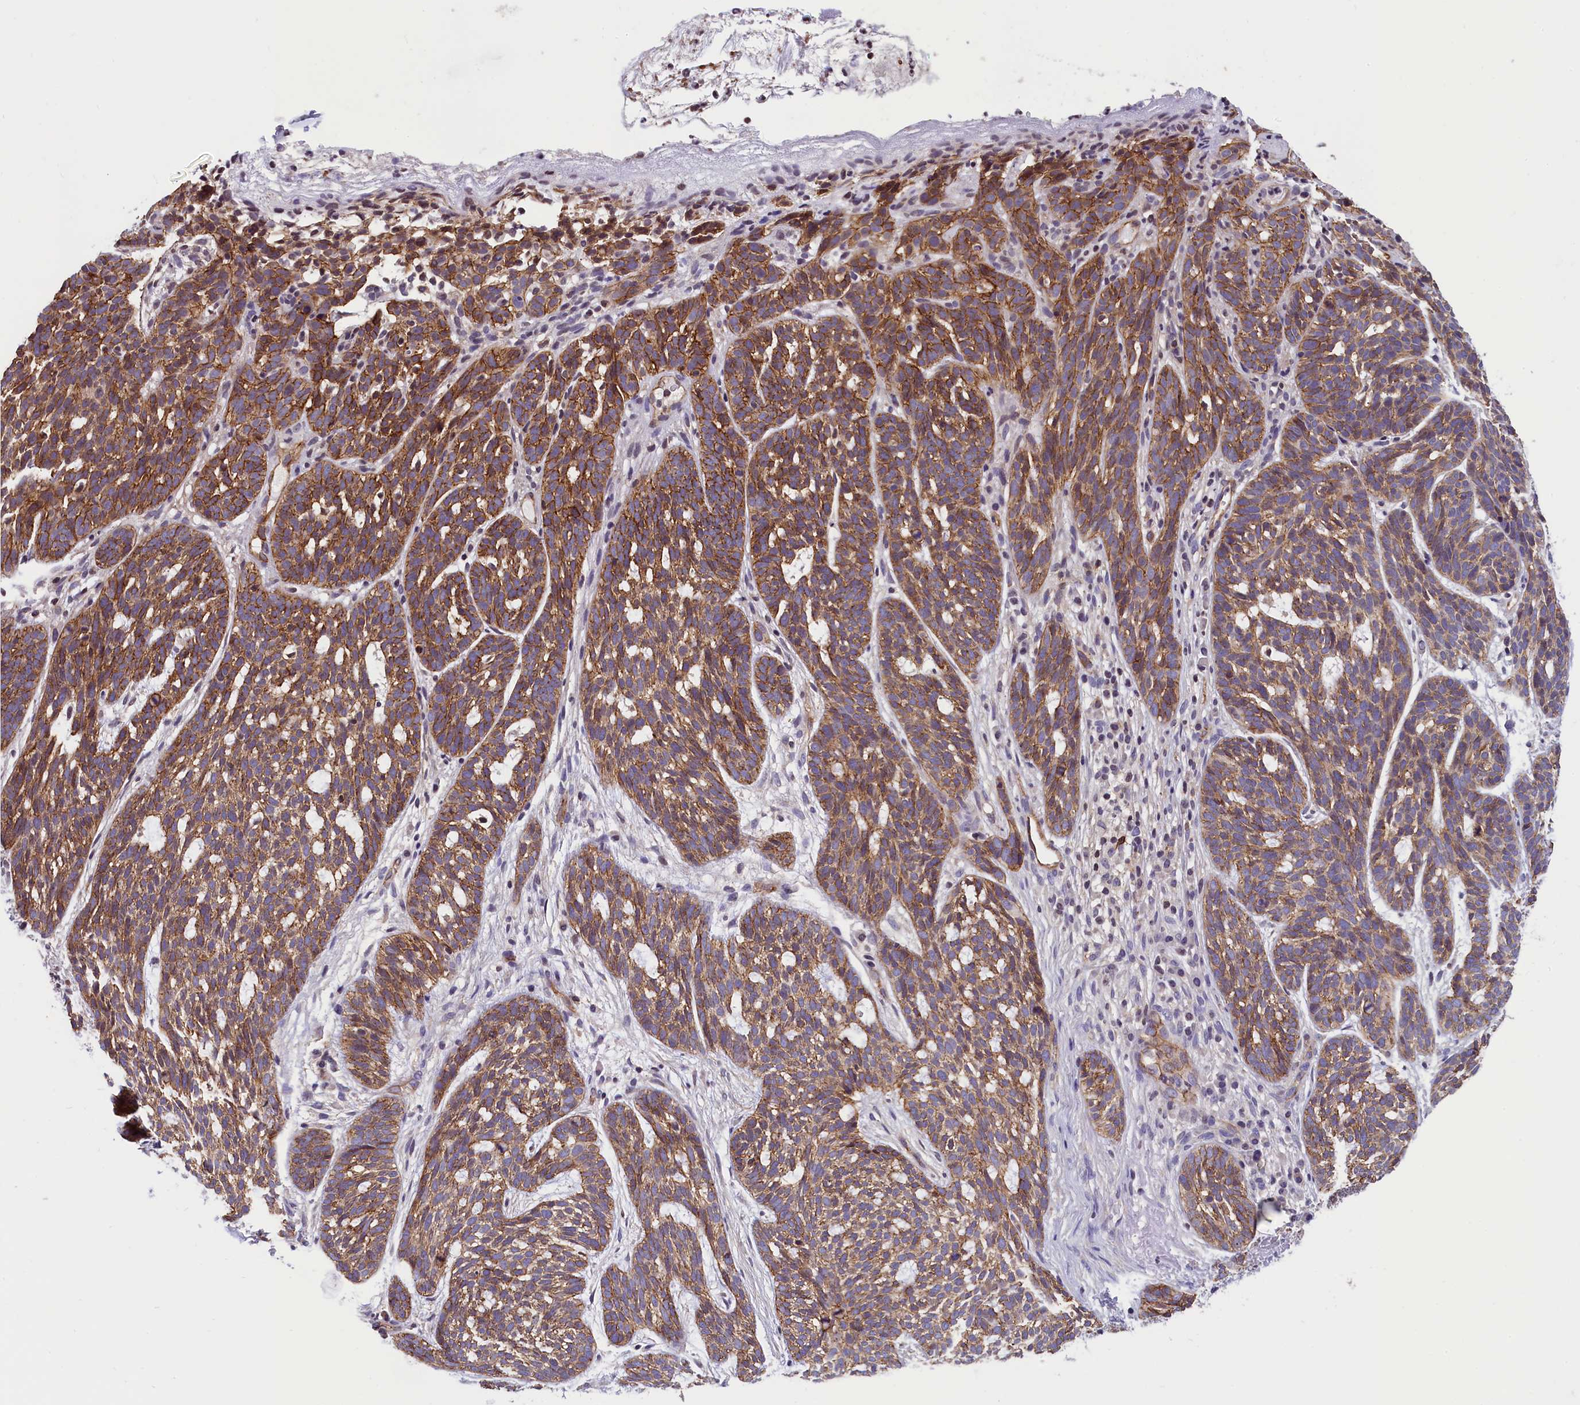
{"staining": {"intensity": "moderate", "quantity": ">75%", "location": "cytoplasmic/membranous"}, "tissue": "skin cancer", "cell_type": "Tumor cells", "image_type": "cancer", "snomed": [{"axis": "morphology", "description": "Basal cell carcinoma"}, {"axis": "topography", "description": "Skin"}], "caption": "Immunohistochemistry (IHC) photomicrograph of neoplastic tissue: human skin basal cell carcinoma stained using IHC shows medium levels of moderate protein expression localized specifically in the cytoplasmic/membranous of tumor cells, appearing as a cytoplasmic/membranous brown color.", "gene": "ZNF2", "patient": {"sex": "male", "age": 71}}